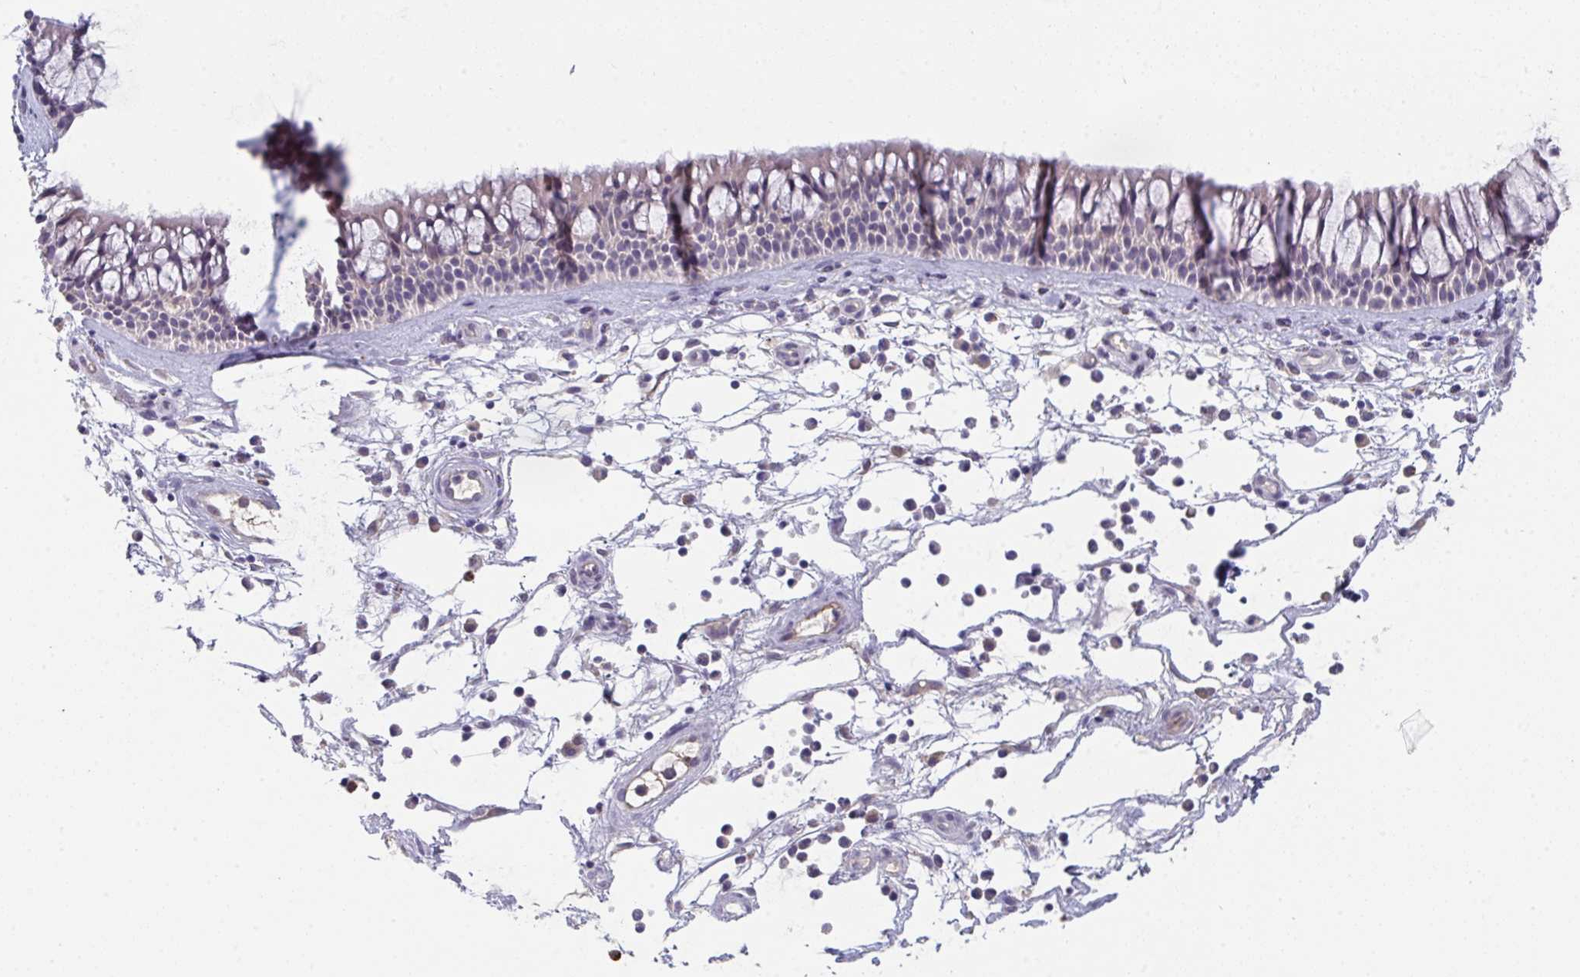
{"staining": {"intensity": "negative", "quantity": "none", "location": "none"}, "tissue": "nasopharynx", "cell_type": "Respiratory epithelial cells", "image_type": "normal", "snomed": [{"axis": "morphology", "description": "Normal tissue, NOS"}, {"axis": "topography", "description": "Nasopharynx"}], "caption": "Immunohistochemistry image of benign nasopharynx: nasopharynx stained with DAB shows no significant protein positivity in respiratory epithelial cells.", "gene": "HGFAC", "patient": {"sex": "male", "age": 56}}